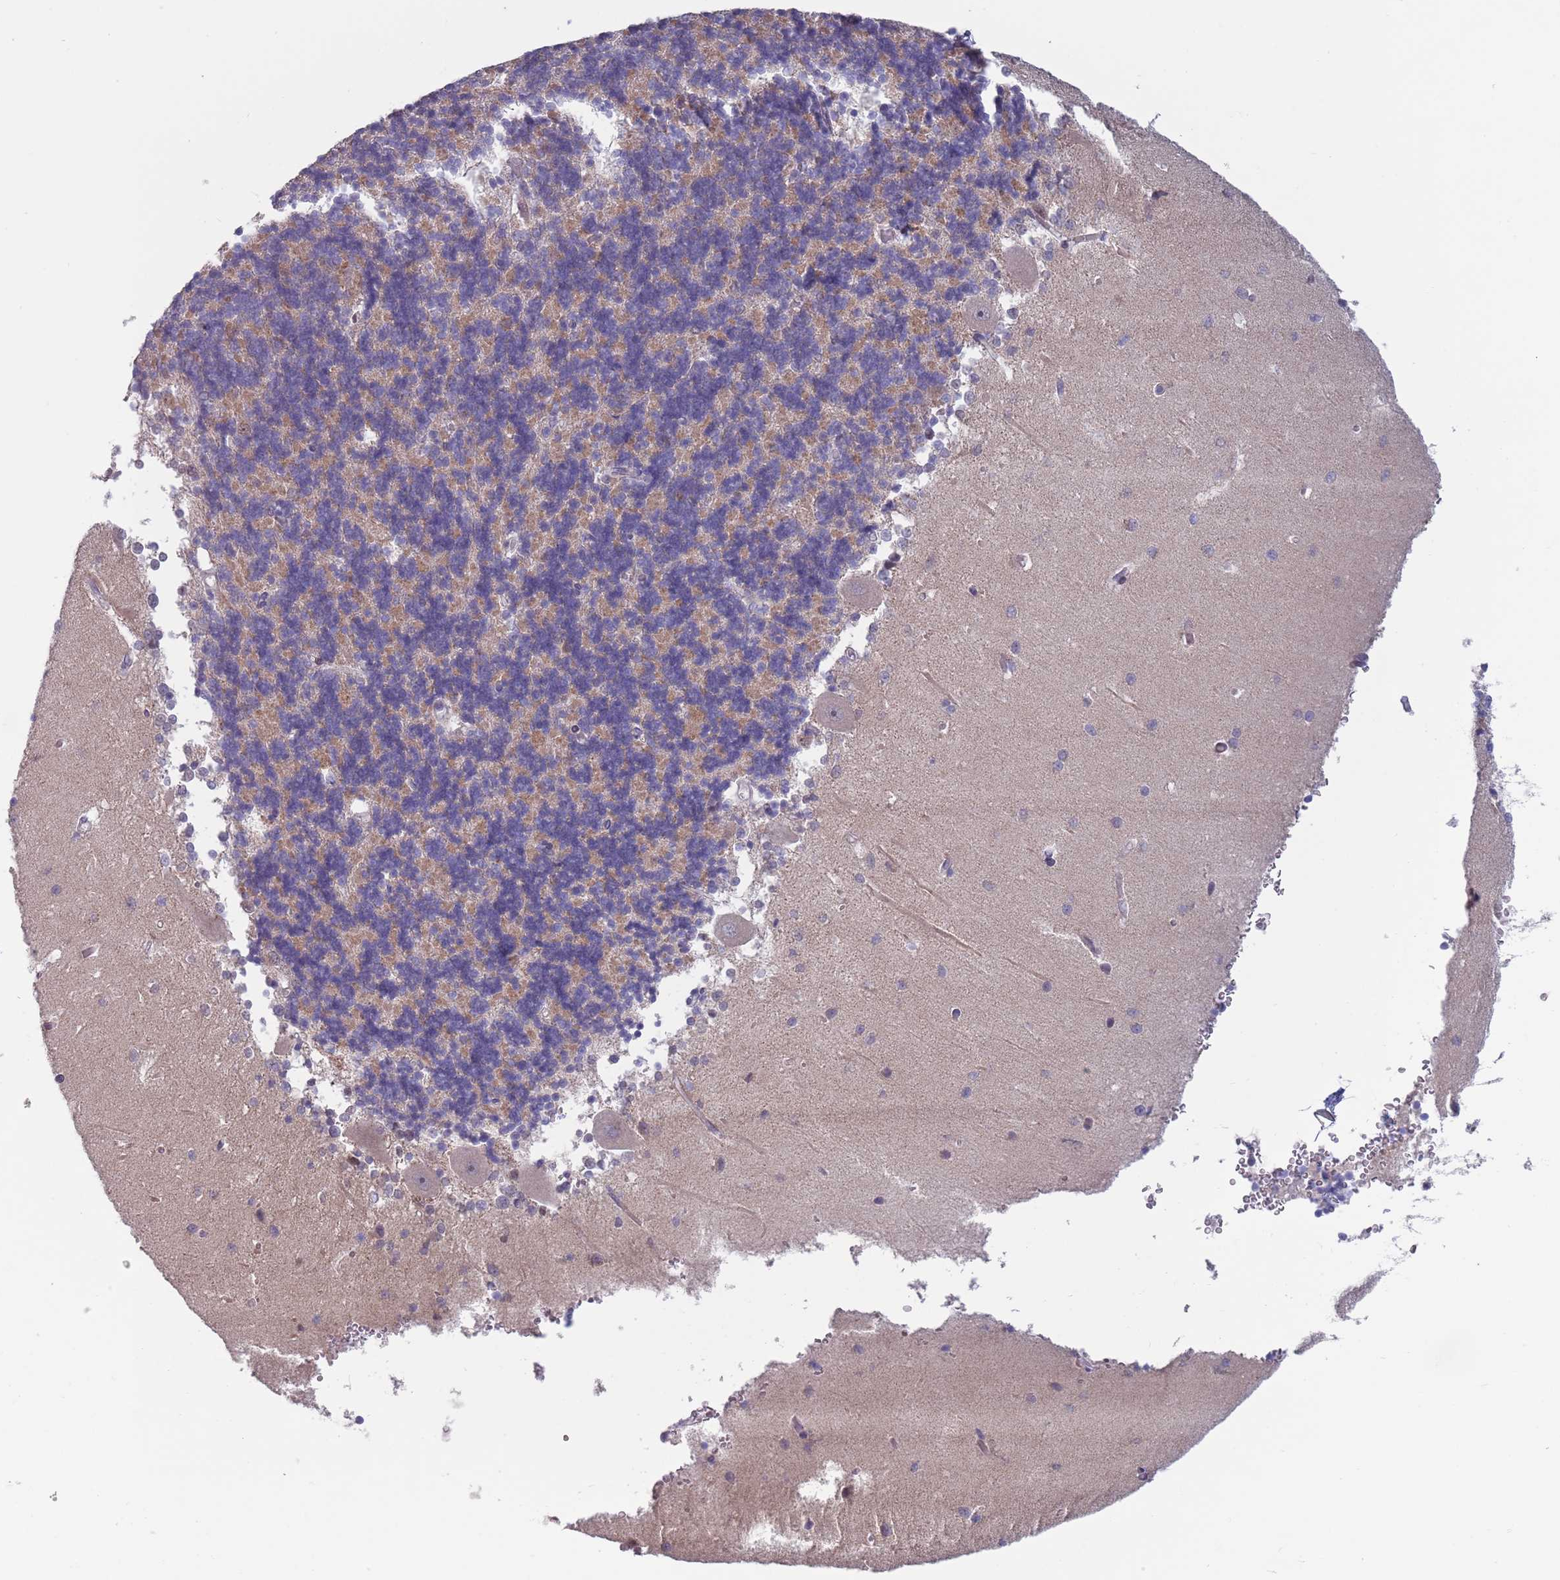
{"staining": {"intensity": "moderate", "quantity": "25%-75%", "location": "cytoplasmic/membranous"}, "tissue": "cerebellum", "cell_type": "Cells in granular layer", "image_type": "normal", "snomed": [{"axis": "morphology", "description": "Normal tissue, NOS"}, {"axis": "topography", "description": "Cerebellum"}], "caption": "DAB (3,3'-diaminobenzidine) immunohistochemical staining of unremarkable cerebellum demonstrates moderate cytoplasmic/membranous protein staining in approximately 25%-75% of cells in granular layer. (Stains: DAB (3,3'-diaminobenzidine) in brown, nuclei in blue, Microscopy: brightfield microscopy at high magnification).", "gene": "CLNS1A", "patient": {"sex": "male", "age": 37}}